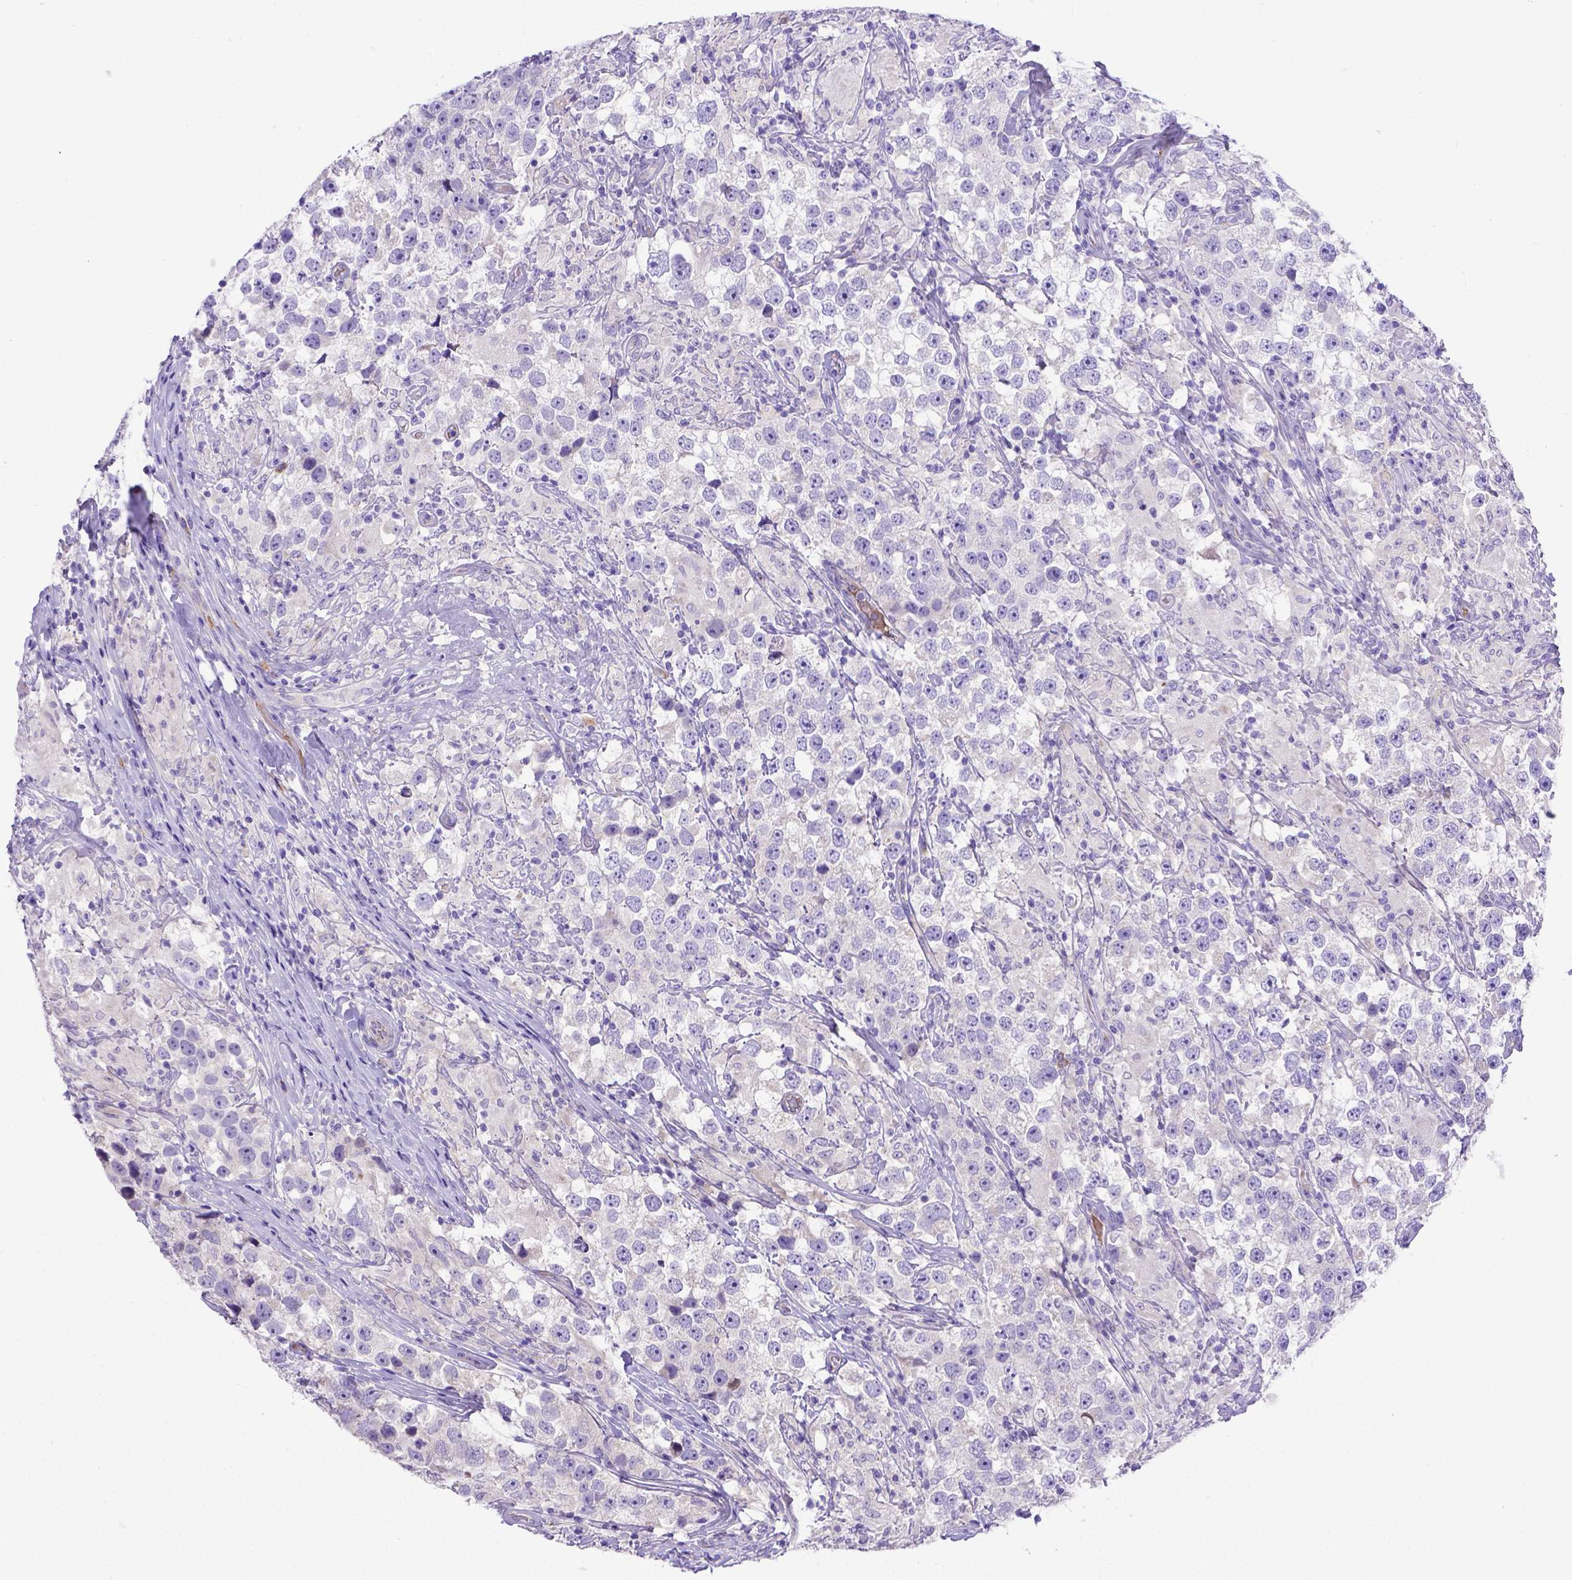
{"staining": {"intensity": "negative", "quantity": "none", "location": "none"}, "tissue": "testis cancer", "cell_type": "Tumor cells", "image_type": "cancer", "snomed": [{"axis": "morphology", "description": "Seminoma, NOS"}, {"axis": "topography", "description": "Testis"}], "caption": "The immunohistochemistry micrograph has no significant expression in tumor cells of testis cancer tissue.", "gene": "CFAP300", "patient": {"sex": "male", "age": 46}}